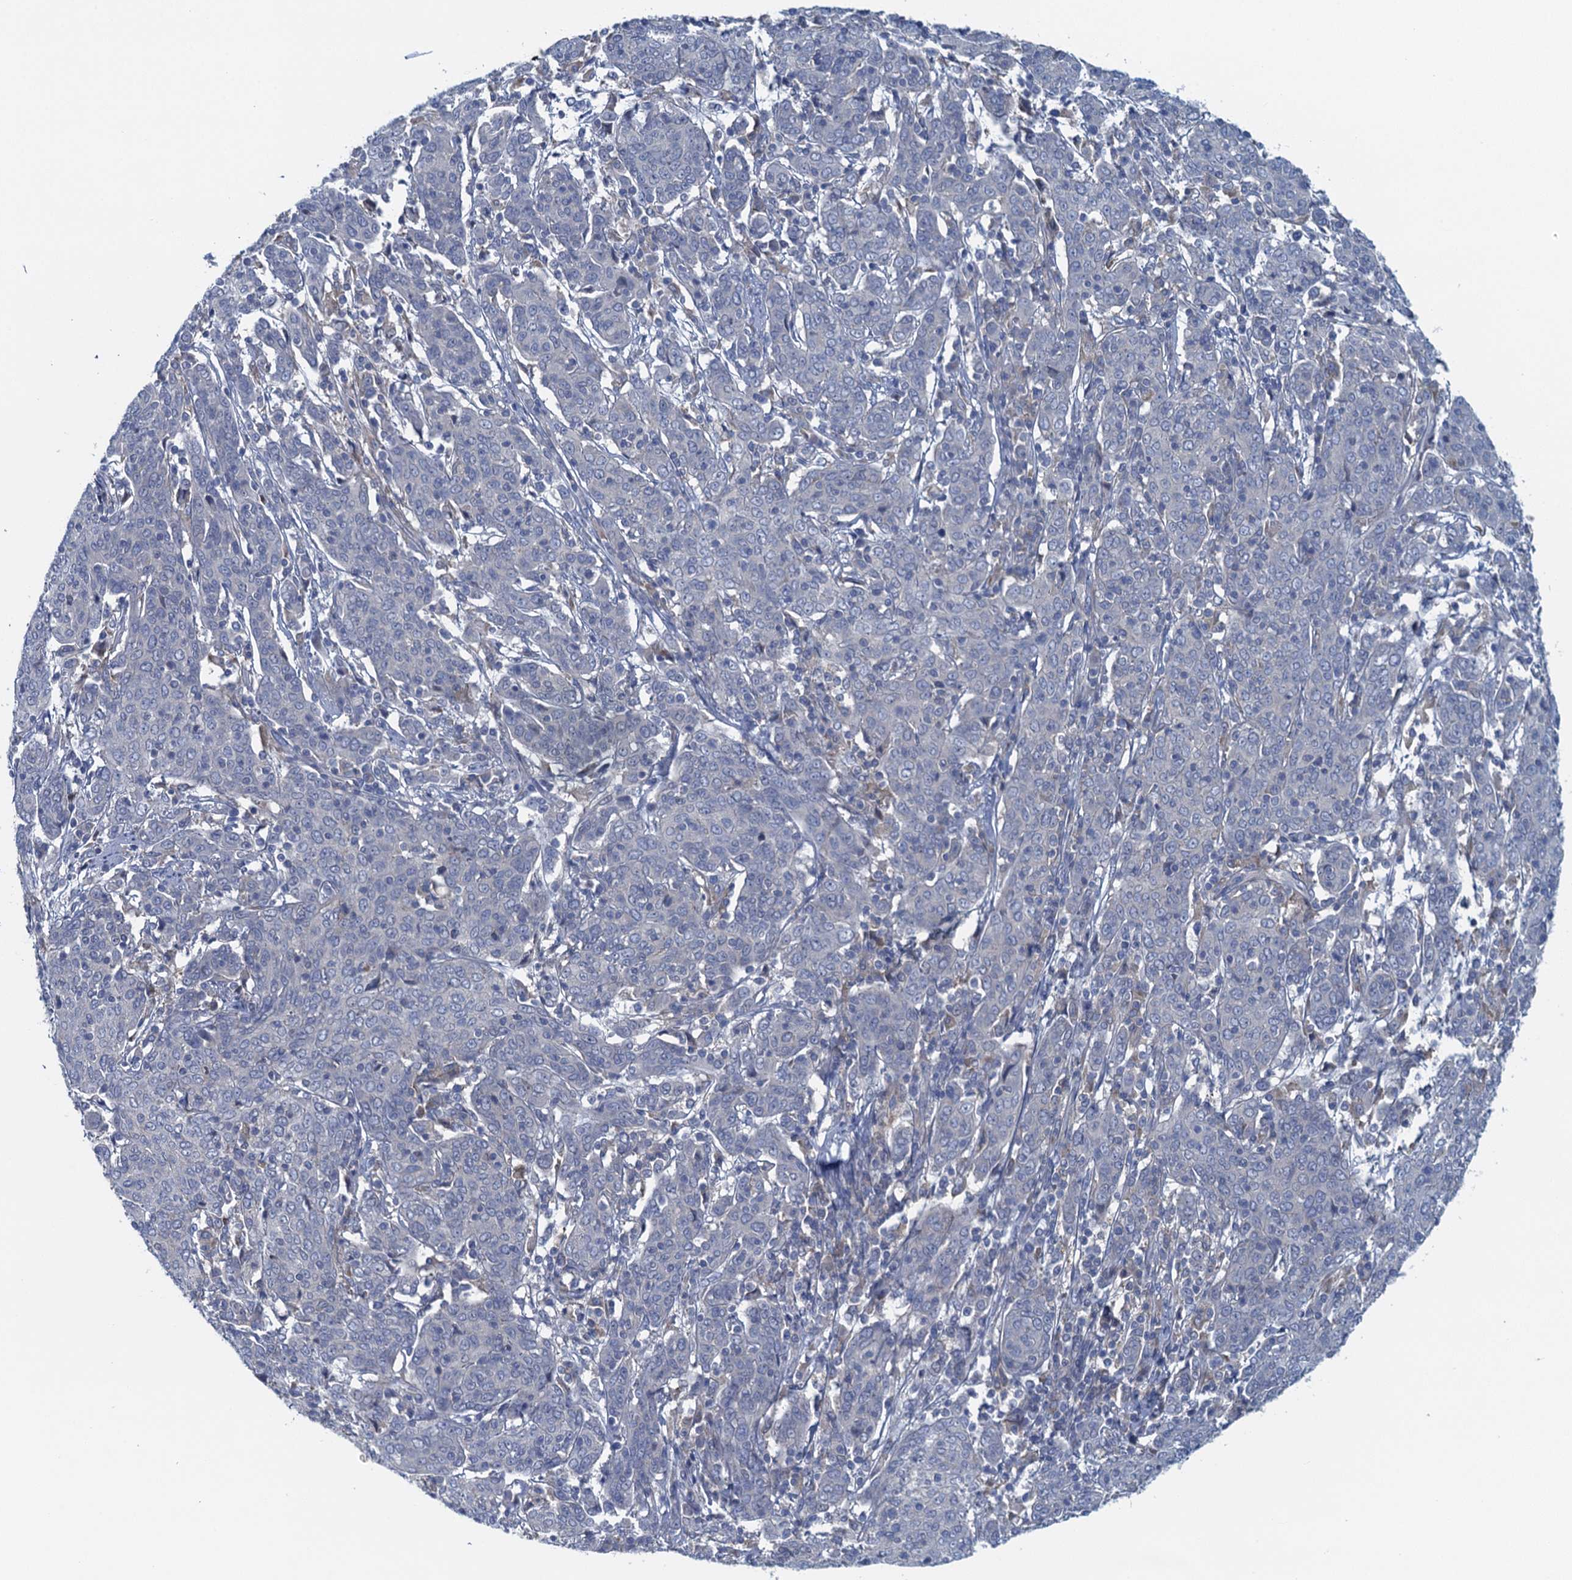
{"staining": {"intensity": "negative", "quantity": "none", "location": "none"}, "tissue": "cervical cancer", "cell_type": "Tumor cells", "image_type": "cancer", "snomed": [{"axis": "morphology", "description": "Squamous cell carcinoma, NOS"}, {"axis": "topography", "description": "Cervix"}], "caption": "The micrograph shows no staining of tumor cells in cervical cancer. (DAB (3,3'-diaminobenzidine) immunohistochemistry, high magnification).", "gene": "NCKAP1L", "patient": {"sex": "female", "age": 67}}